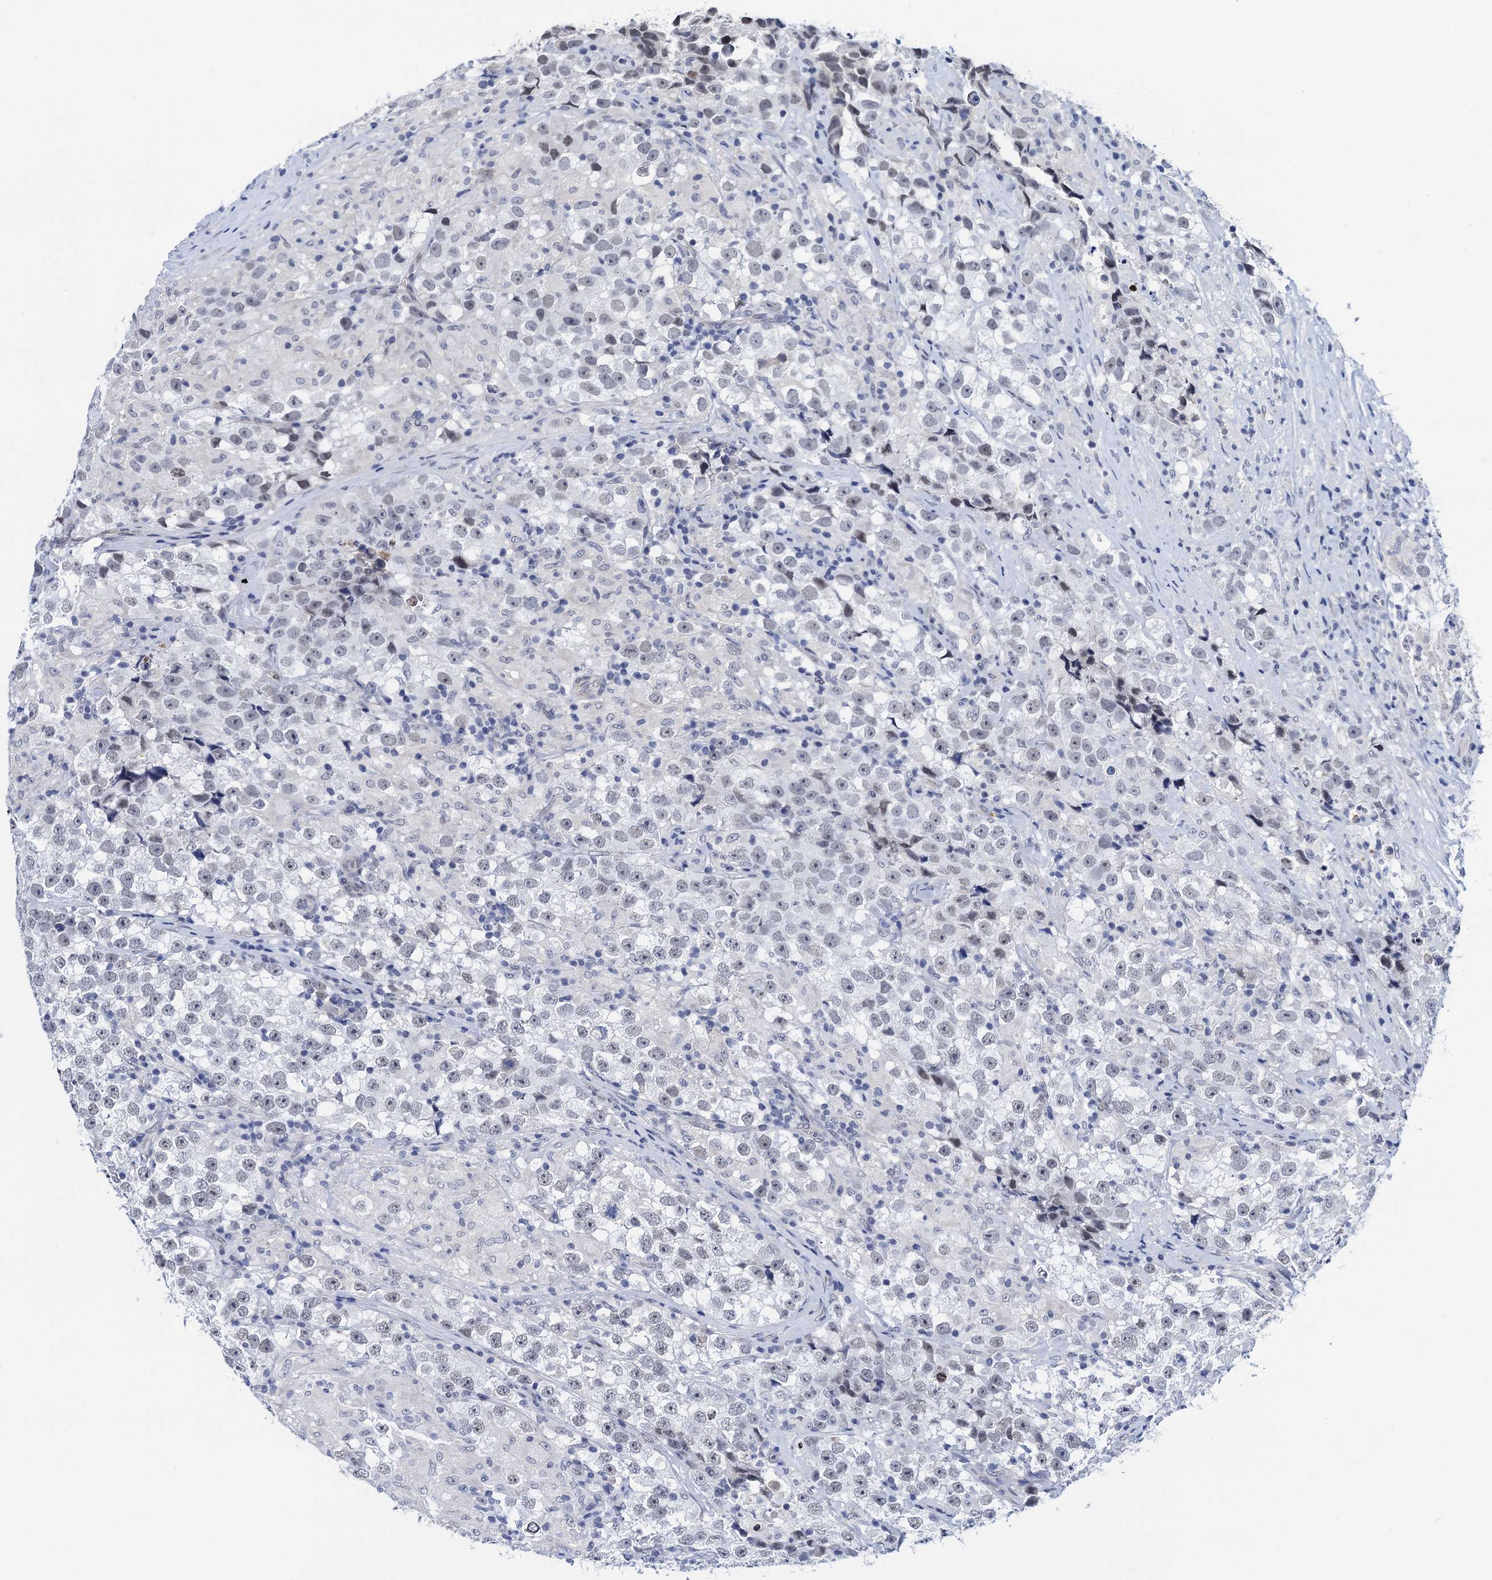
{"staining": {"intensity": "weak", "quantity": "<25%", "location": "nuclear"}, "tissue": "testis cancer", "cell_type": "Tumor cells", "image_type": "cancer", "snomed": [{"axis": "morphology", "description": "Seminoma, NOS"}, {"axis": "topography", "description": "Testis"}], "caption": "An image of human testis cancer is negative for staining in tumor cells. (DAB immunohistochemistry with hematoxylin counter stain).", "gene": "C16orf87", "patient": {"sex": "male", "age": 46}}